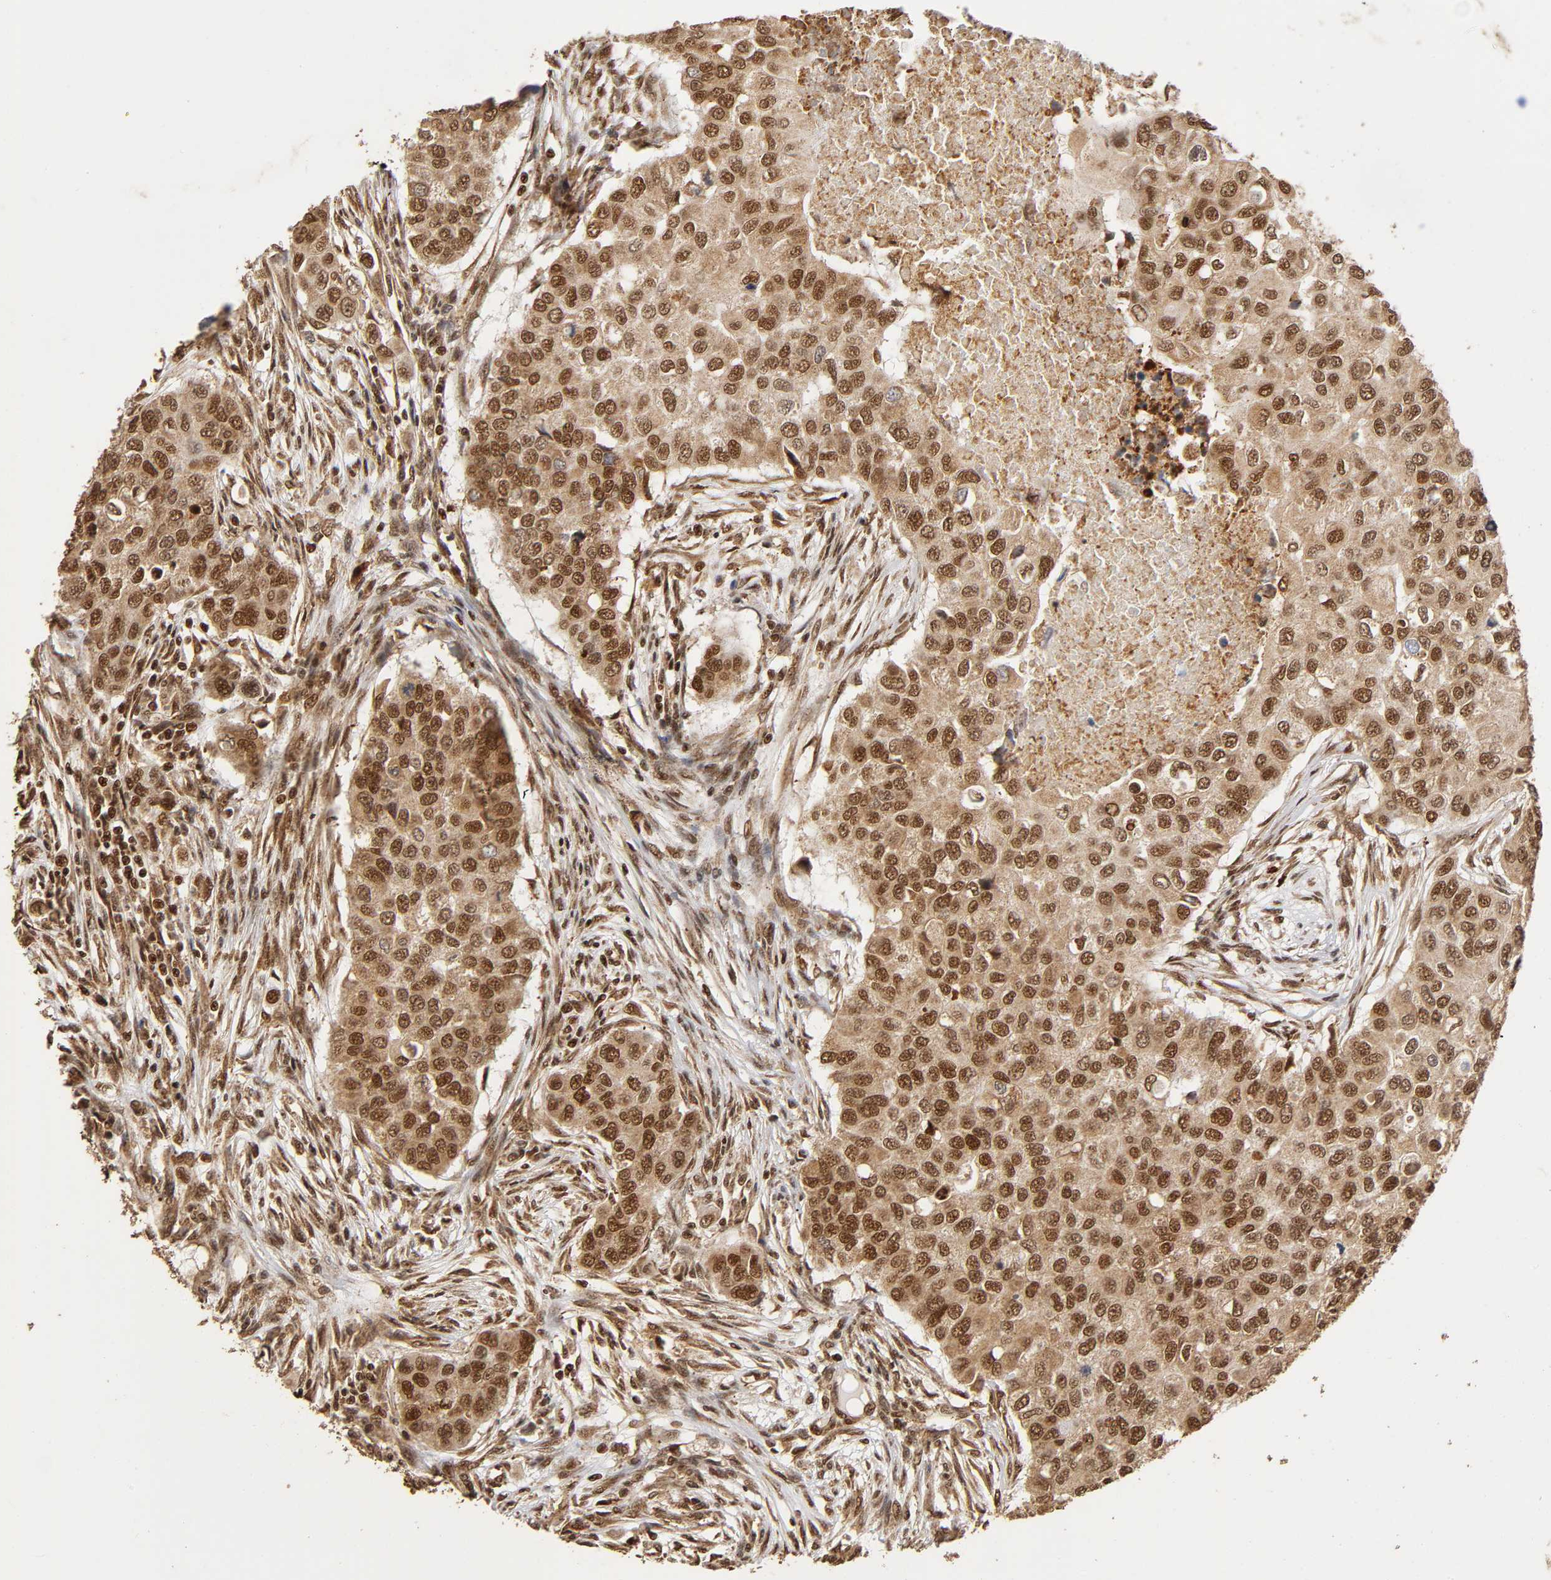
{"staining": {"intensity": "strong", "quantity": ">75%", "location": "cytoplasmic/membranous,nuclear"}, "tissue": "breast cancer", "cell_type": "Tumor cells", "image_type": "cancer", "snomed": [{"axis": "morphology", "description": "Normal tissue, NOS"}, {"axis": "morphology", "description": "Duct carcinoma"}, {"axis": "topography", "description": "Breast"}], "caption": "Breast intraductal carcinoma was stained to show a protein in brown. There is high levels of strong cytoplasmic/membranous and nuclear staining in about >75% of tumor cells.", "gene": "RNF122", "patient": {"sex": "female", "age": 49}}